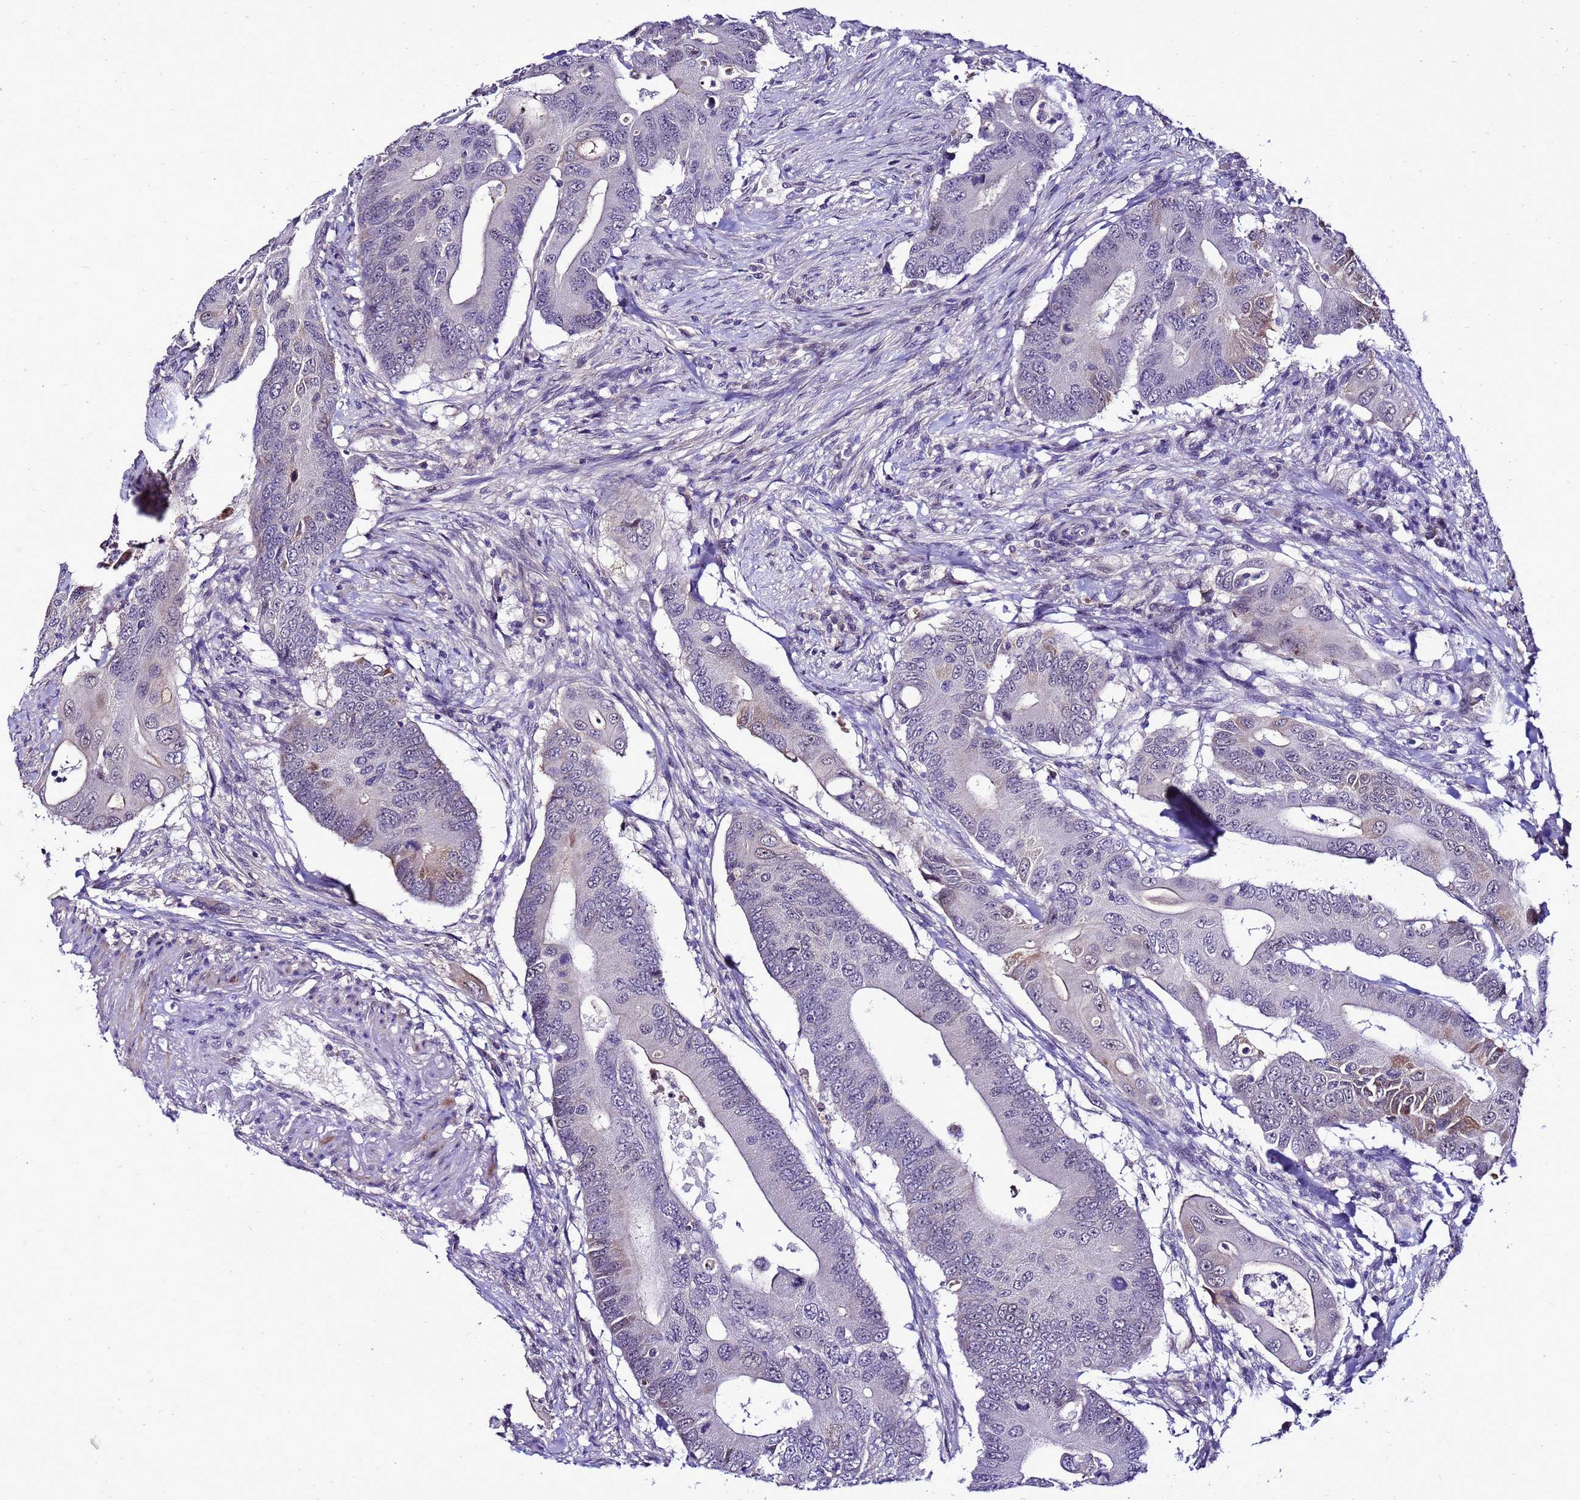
{"staining": {"intensity": "negative", "quantity": "none", "location": "none"}, "tissue": "colorectal cancer", "cell_type": "Tumor cells", "image_type": "cancer", "snomed": [{"axis": "morphology", "description": "Adenocarcinoma, NOS"}, {"axis": "topography", "description": "Colon"}], "caption": "Immunohistochemistry (IHC) histopathology image of neoplastic tissue: human adenocarcinoma (colorectal) stained with DAB (3,3'-diaminobenzidine) reveals no significant protein staining in tumor cells. (Brightfield microscopy of DAB immunohistochemistry (IHC) at high magnification).", "gene": "C19orf47", "patient": {"sex": "male", "age": 71}}